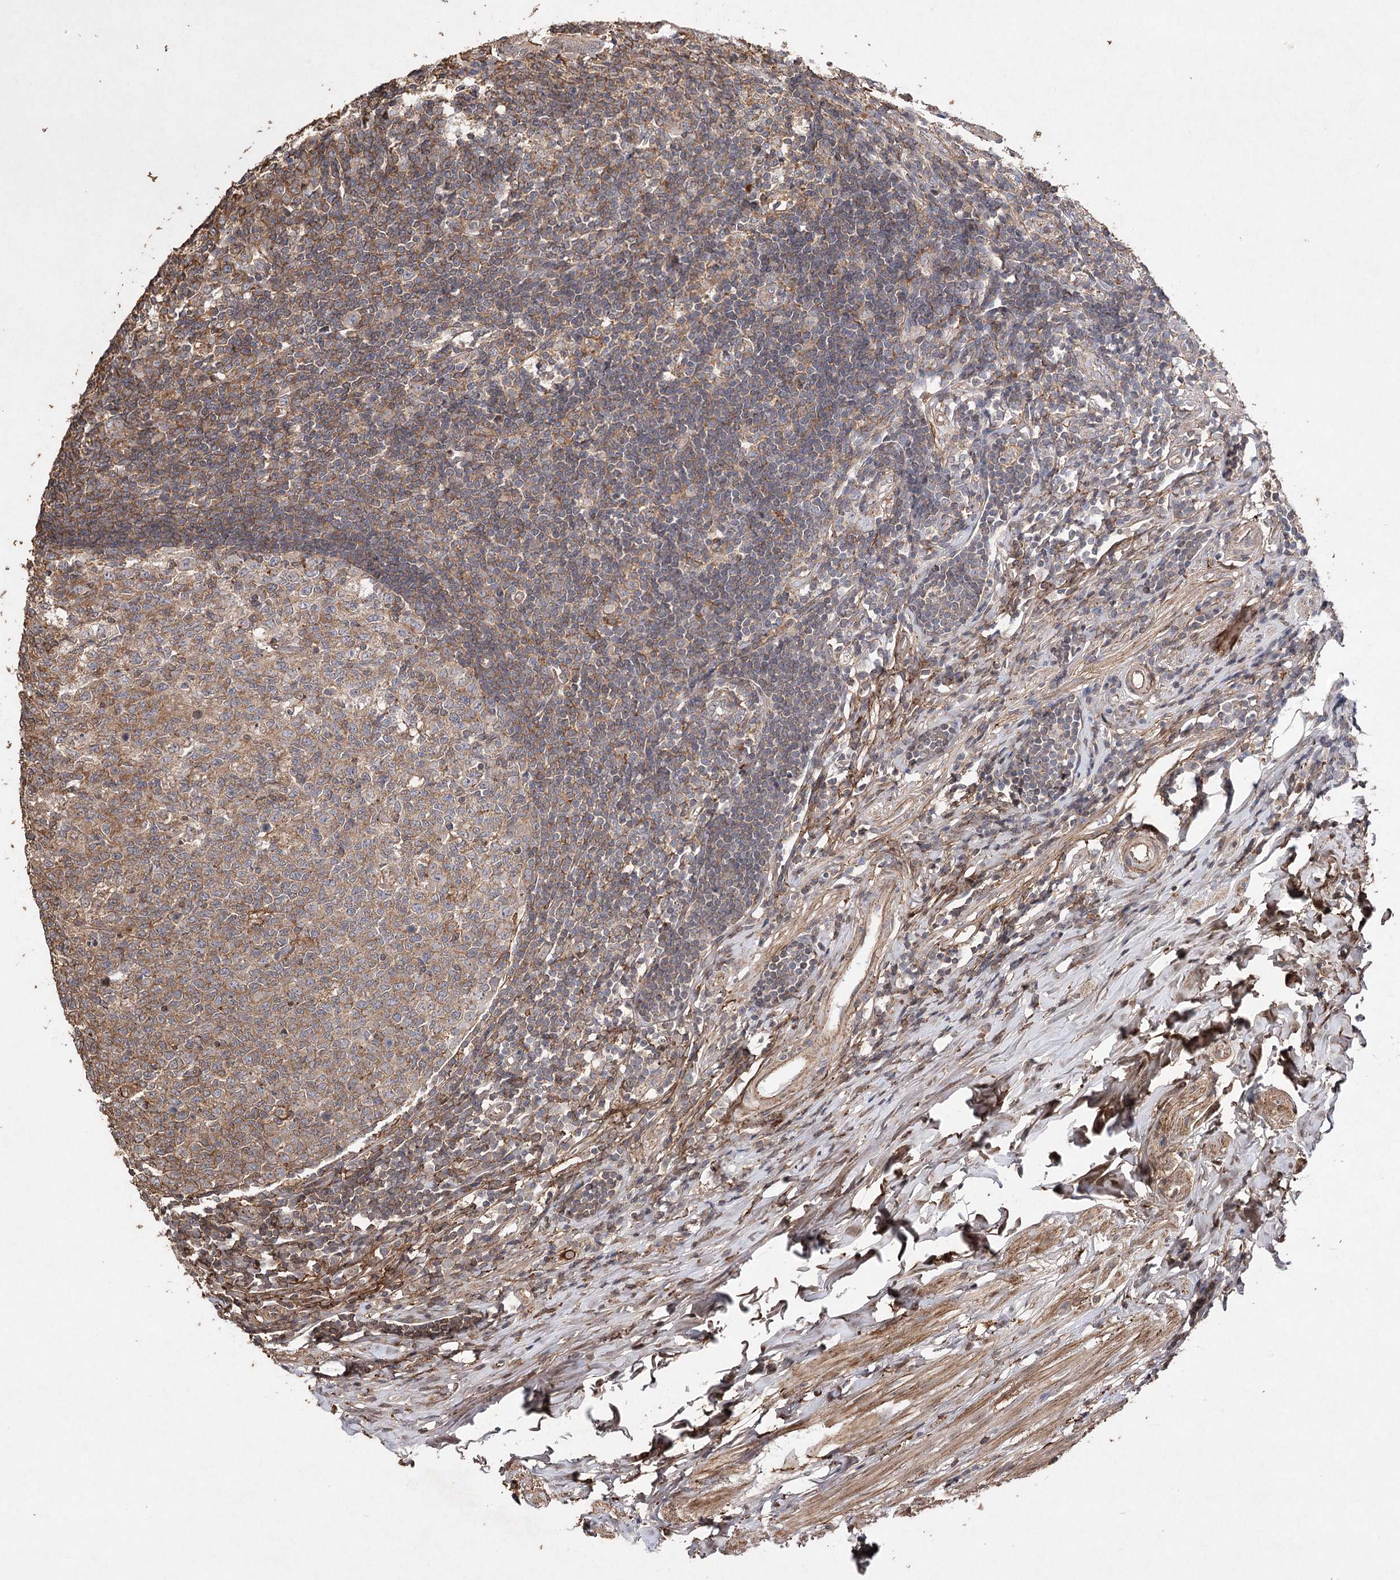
{"staining": {"intensity": "weak", "quantity": "25%-75%", "location": "cytoplasmic/membranous"}, "tissue": "appendix", "cell_type": "Glandular cells", "image_type": "normal", "snomed": [{"axis": "morphology", "description": "Normal tissue, NOS"}, {"axis": "topography", "description": "Appendix"}], "caption": "Weak cytoplasmic/membranous positivity is seen in approximately 25%-75% of glandular cells in benign appendix. The protein of interest is stained brown, and the nuclei are stained in blue (DAB (3,3'-diaminobenzidine) IHC with brightfield microscopy, high magnification).", "gene": "OBSL1", "patient": {"sex": "female", "age": 54}}